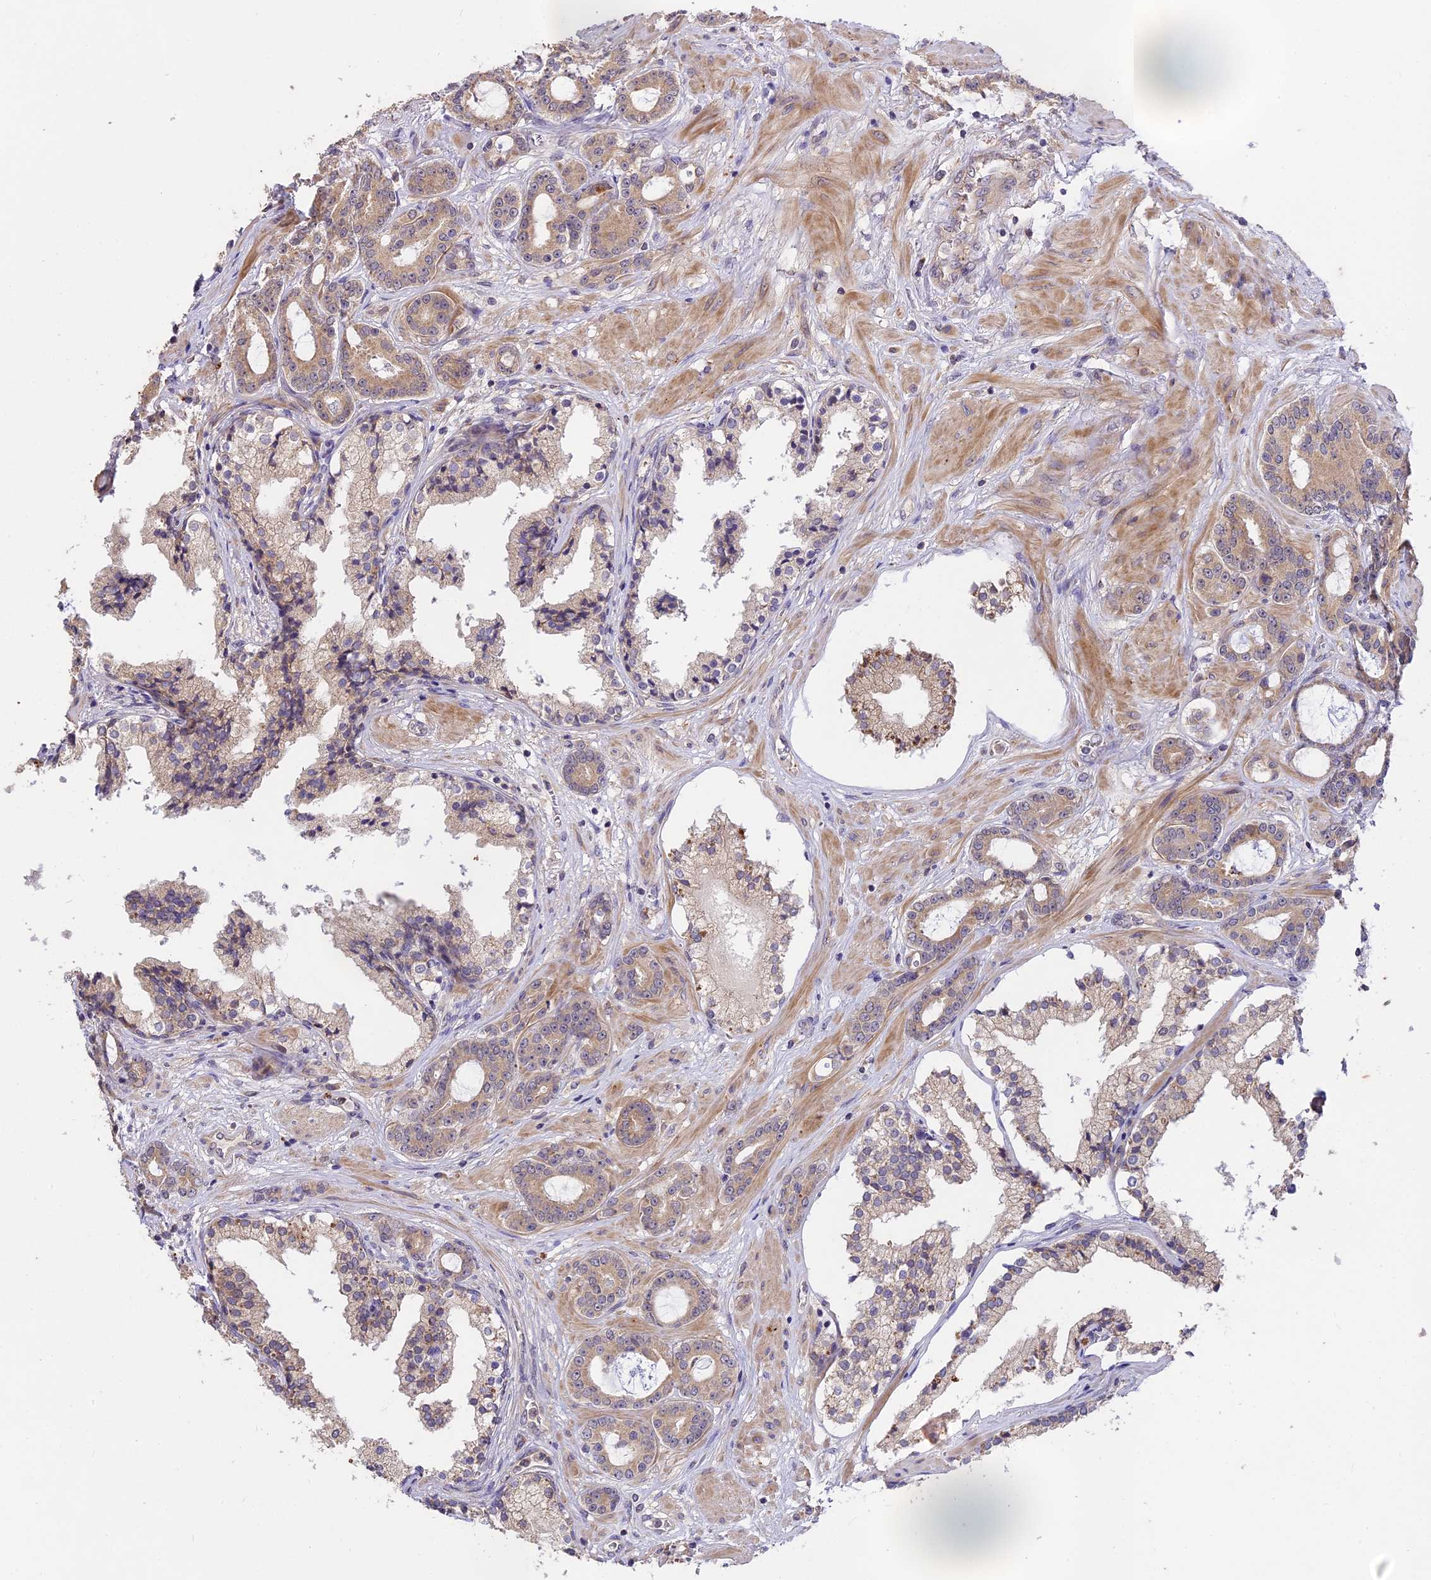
{"staining": {"intensity": "weak", "quantity": "25%-75%", "location": "cytoplasmic/membranous"}, "tissue": "prostate cancer", "cell_type": "Tumor cells", "image_type": "cancer", "snomed": [{"axis": "morphology", "description": "Adenocarcinoma, High grade"}, {"axis": "topography", "description": "Prostate"}], "caption": "A brown stain highlights weak cytoplasmic/membranous staining of a protein in prostate adenocarcinoma (high-grade) tumor cells.", "gene": "MEMO1", "patient": {"sex": "male", "age": 58}}